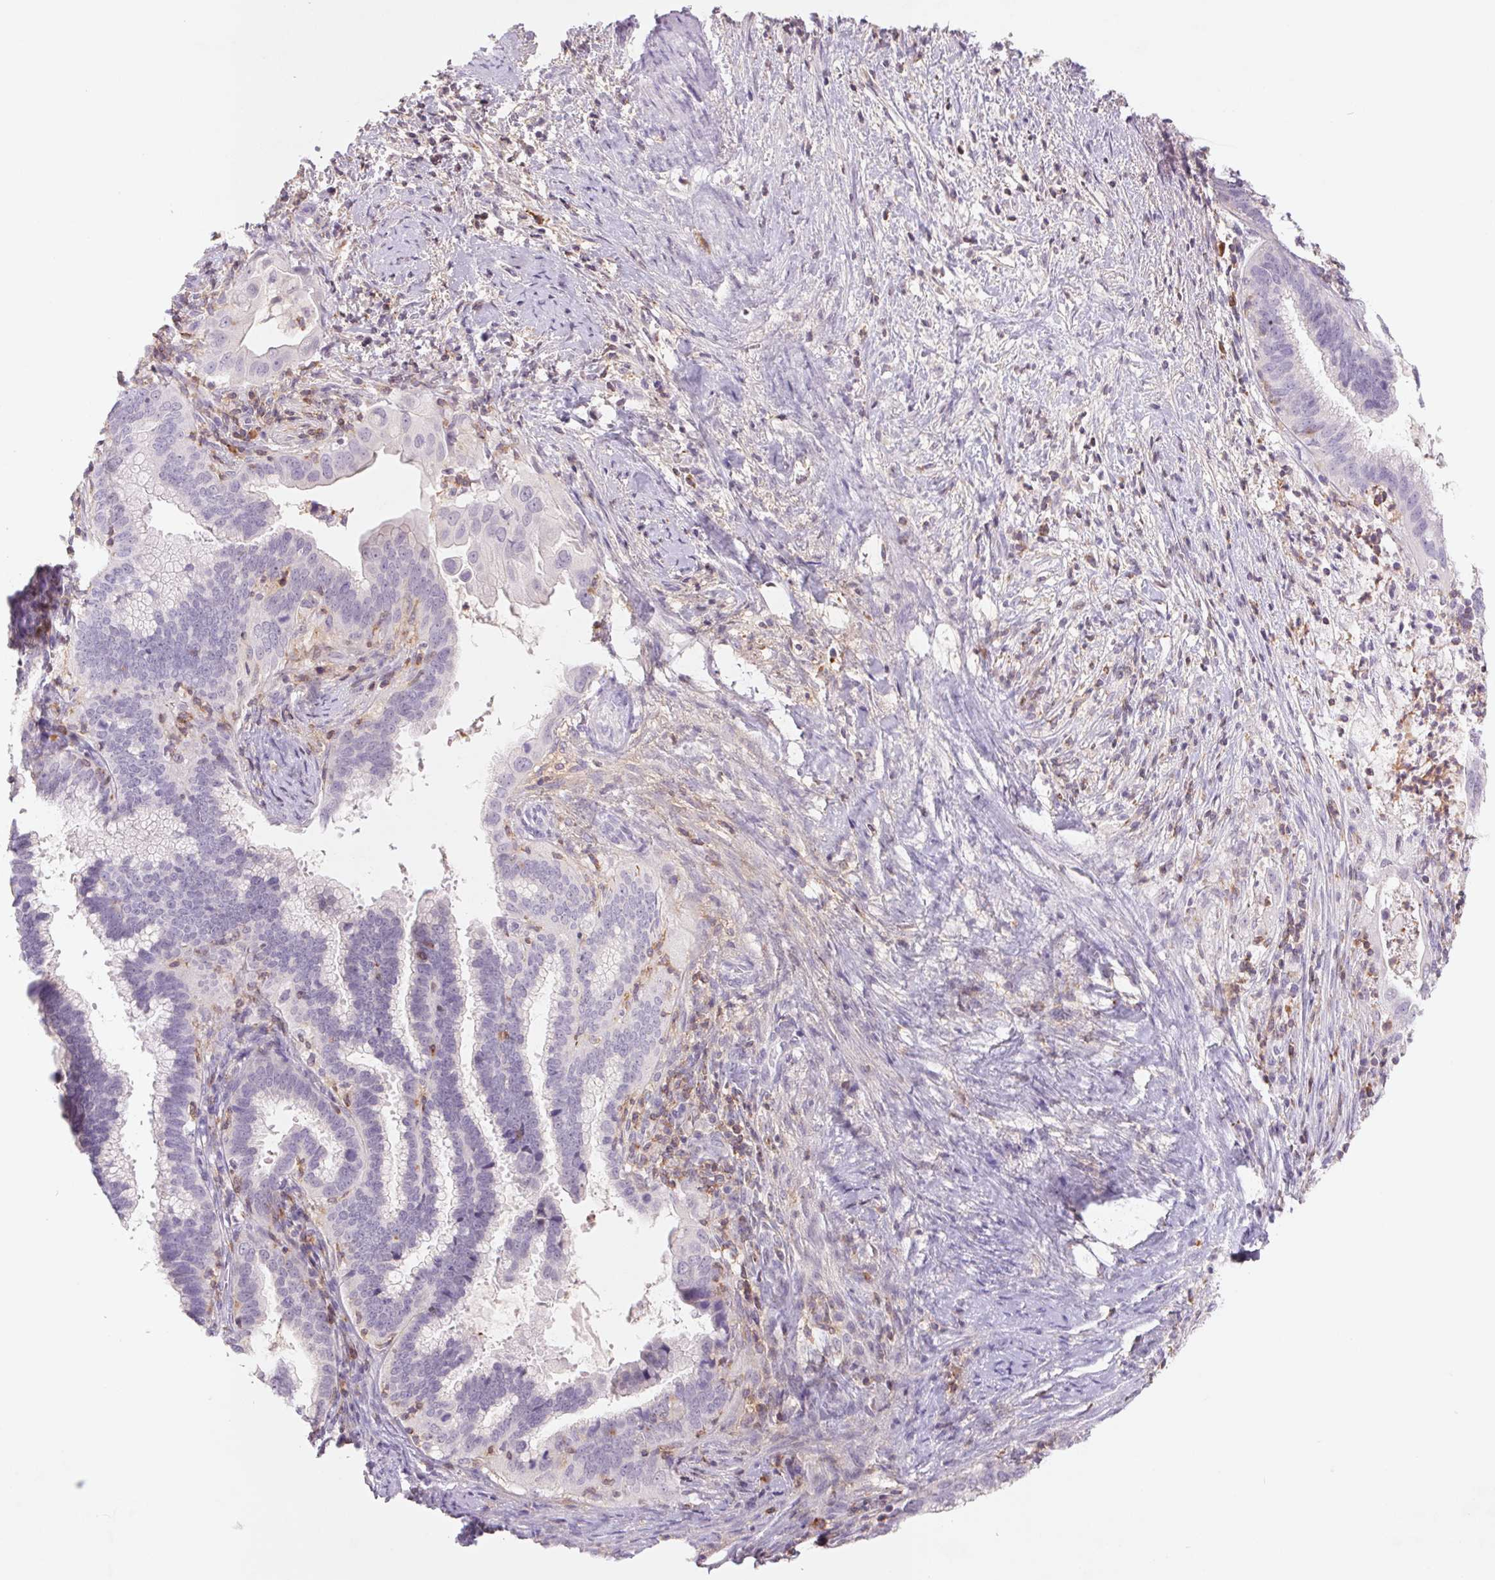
{"staining": {"intensity": "negative", "quantity": "none", "location": "none"}, "tissue": "cervical cancer", "cell_type": "Tumor cells", "image_type": "cancer", "snomed": [{"axis": "morphology", "description": "Adenocarcinoma, NOS"}, {"axis": "topography", "description": "Cervix"}], "caption": "This image is of adenocarcinoma (cervical) stained with immunohistochemistry (IHC) to label a protein in brown with the nuclei are counter-stained blue. There is no expression in tumor cells. (Immunohistochemistry, brightfield microscopy, high magnification).", "gene": "KIF26A", "patient": {"sex": "female", "age": 56}}